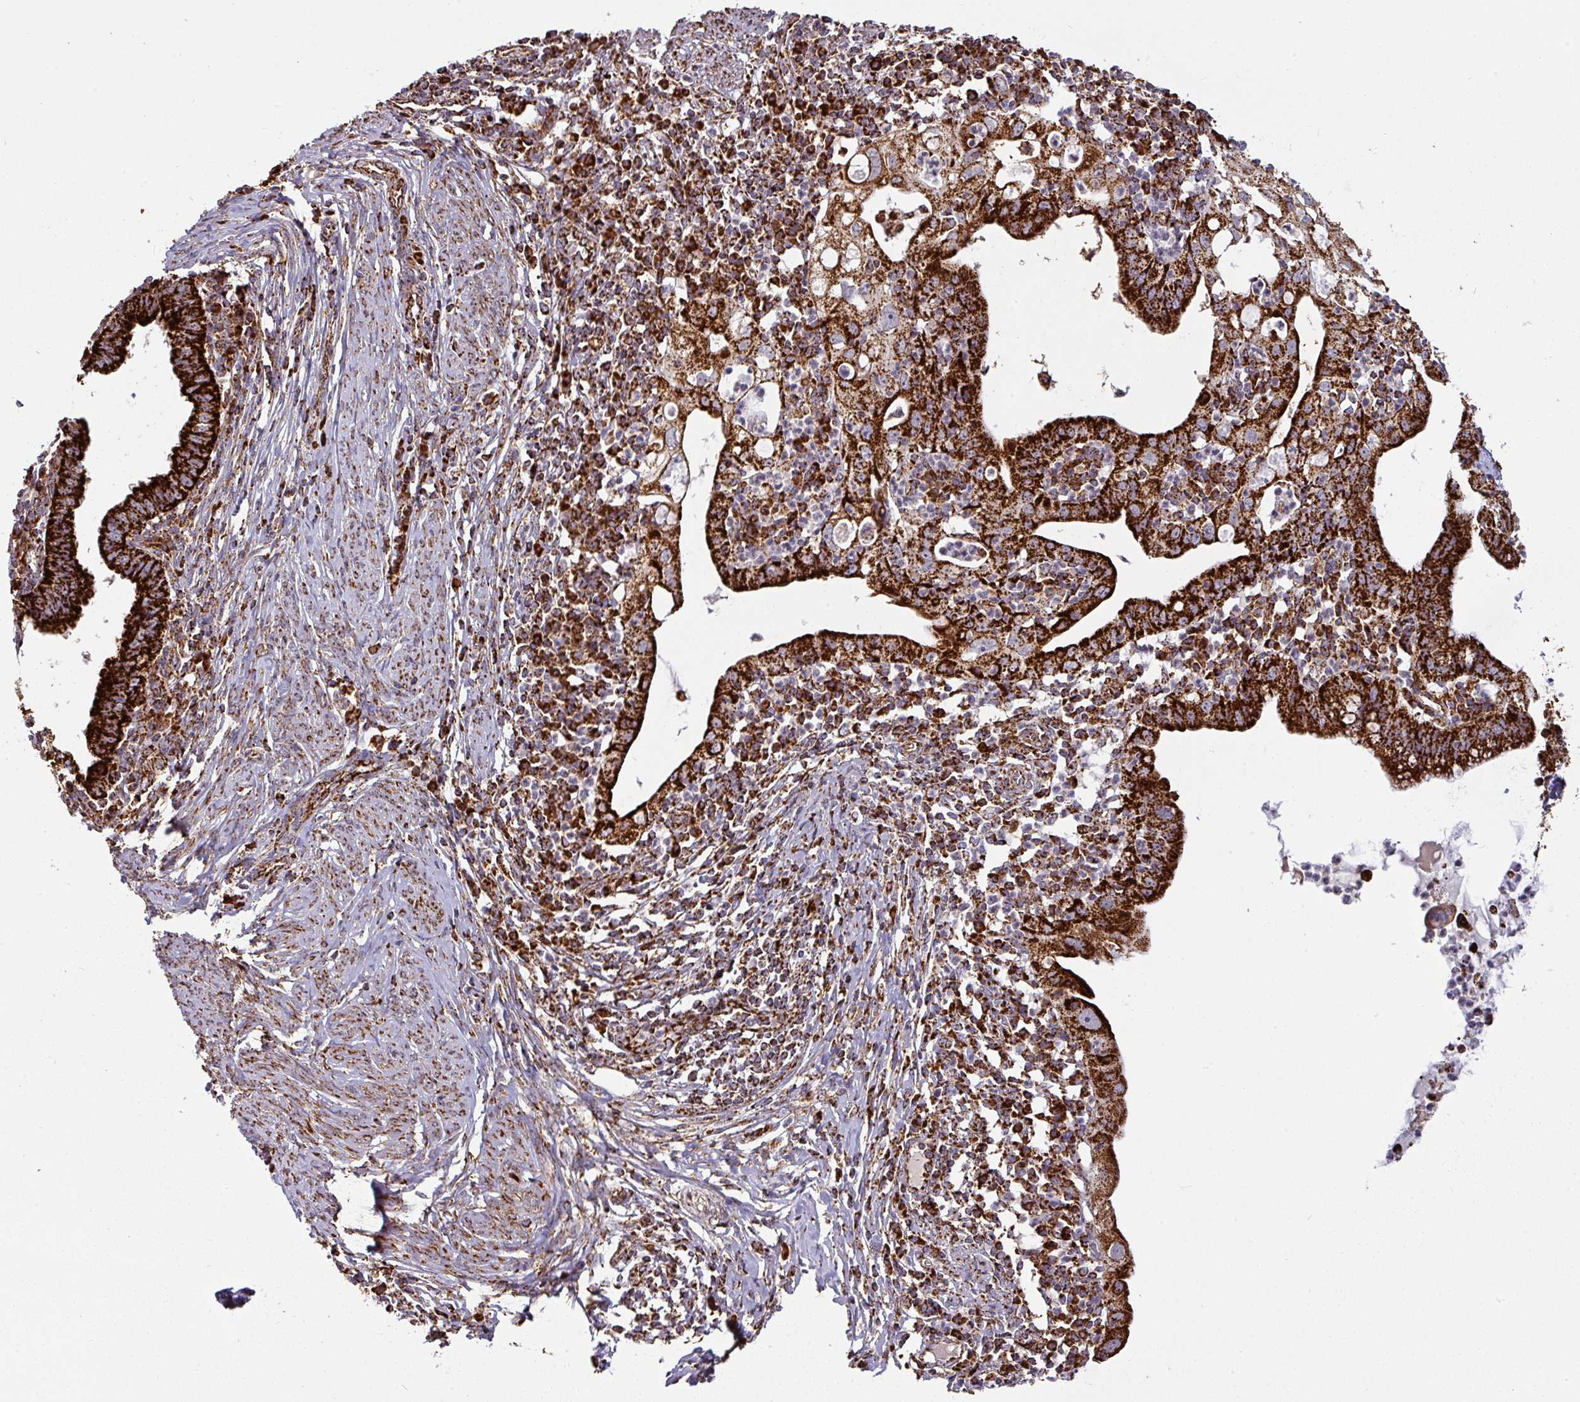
{"staining": {"intensity": "strong", "quantity": ">75%", "location": "cytoplasmic/membranous"}, "tissue": "cervical cancer", "cell_type": "Tumor cells", "image_type": "cancer", "snomed": [{"axis": "morphology", "description": "Adenocarcinoma, NOS"}, {"axis": "topography", "description": "Cervix"}], "caption": "Approximately >75% of tumor cells in cervical cancer (adenocarcinoma) exhibit strong cytoplasmic/membranous protein positivity as visualized by brown immunohistochemical staining.", "gene": "TRAP1", "patient": {"sex": "female", "age": 36}}